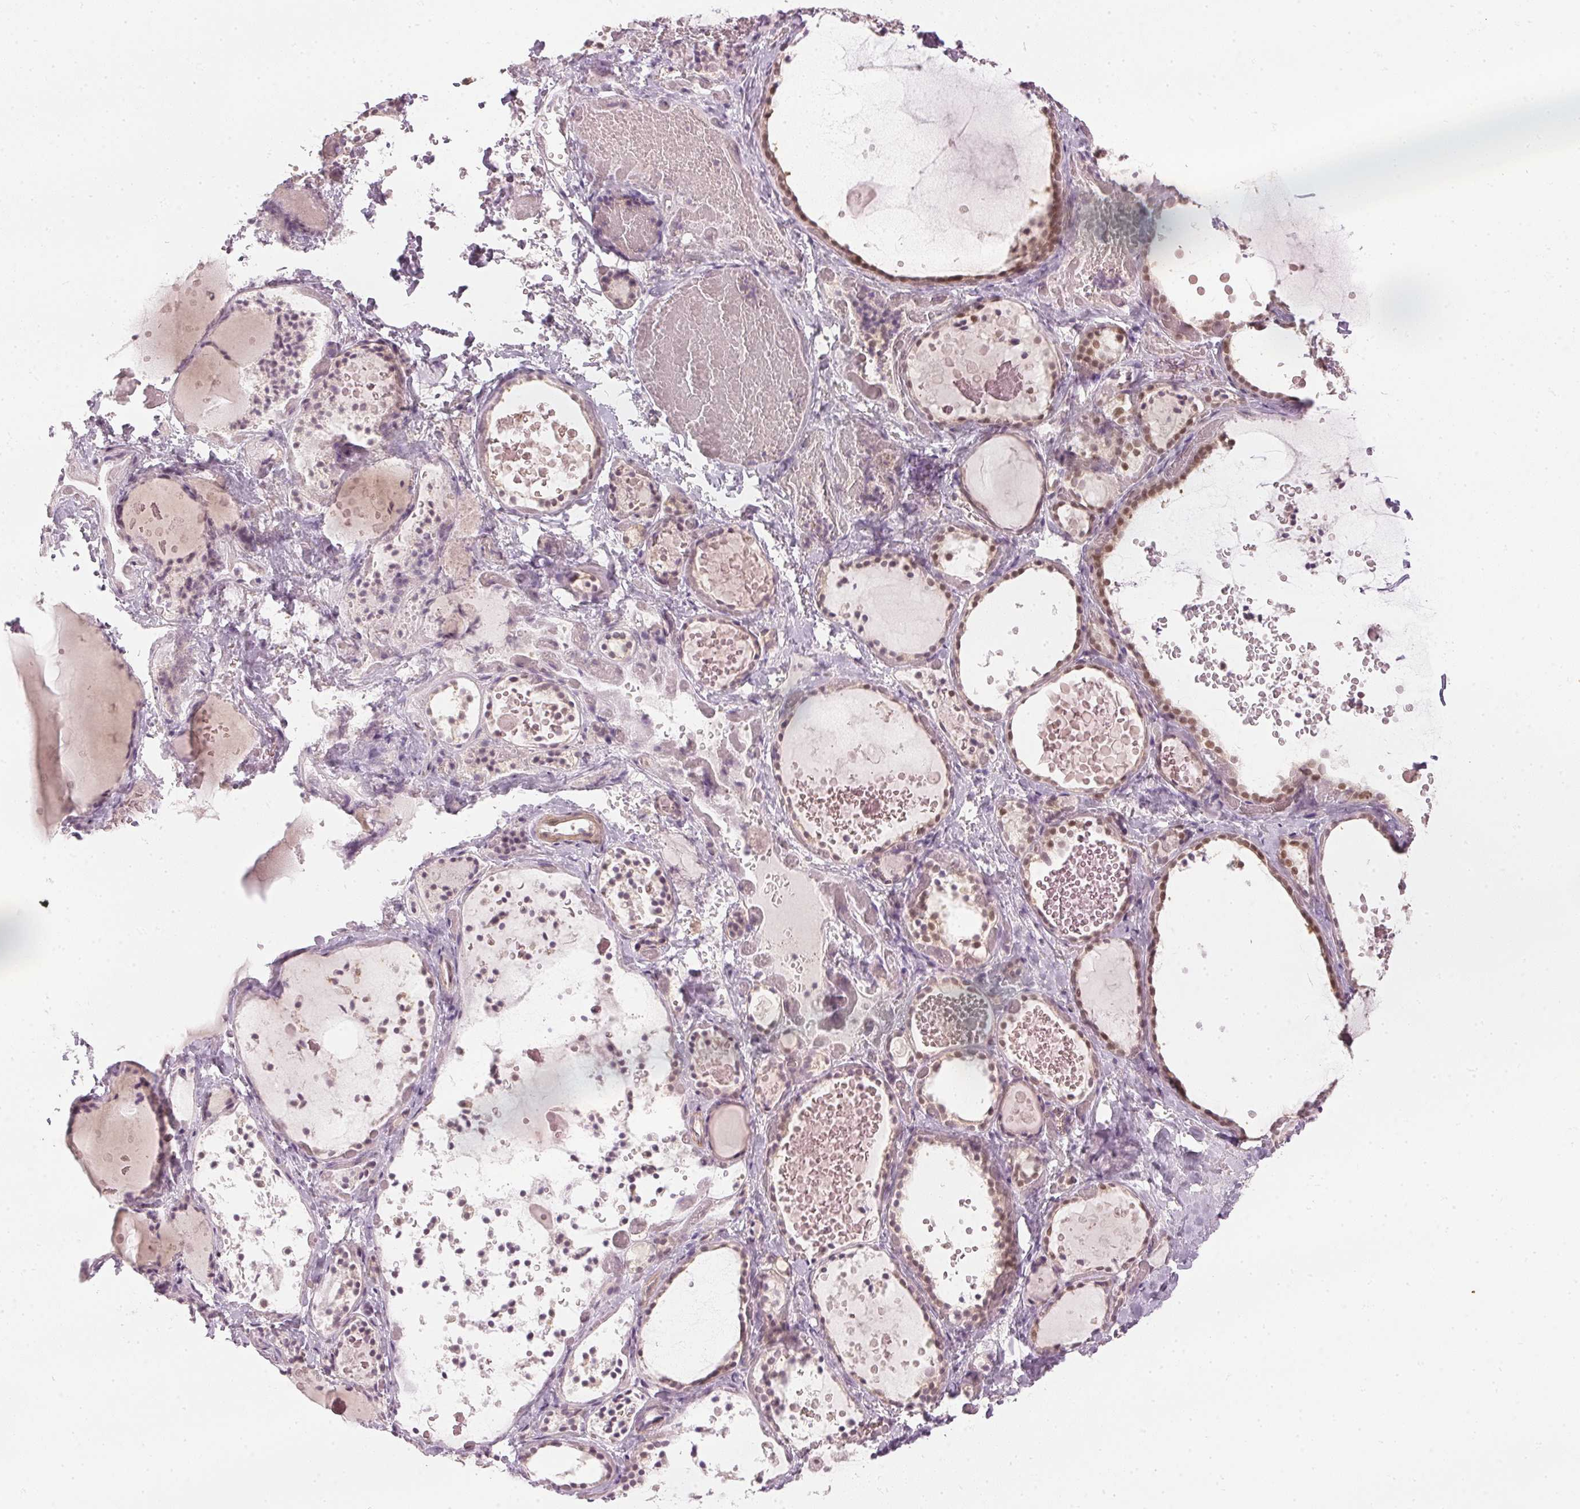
{"staining": {"intensity": "moderate", "quantity": "<25%", "location": "nuclear"}, "tissue": "thyroid gland", "cell_type": "Glandular cells", "image_type": "normal", "snomed": [{"axis": "morphology", "description": "Normal tissue, NOS"}, {"axis": "topography", "description": "Thyroid gland"}], "caption": "Protein staining of normal thyroid gland reveals moderate nuclear expression in approximately <25% of glandular cells.", "gene": "ENSG00000267001", "patient": {"sex": "female", "age": 56}}